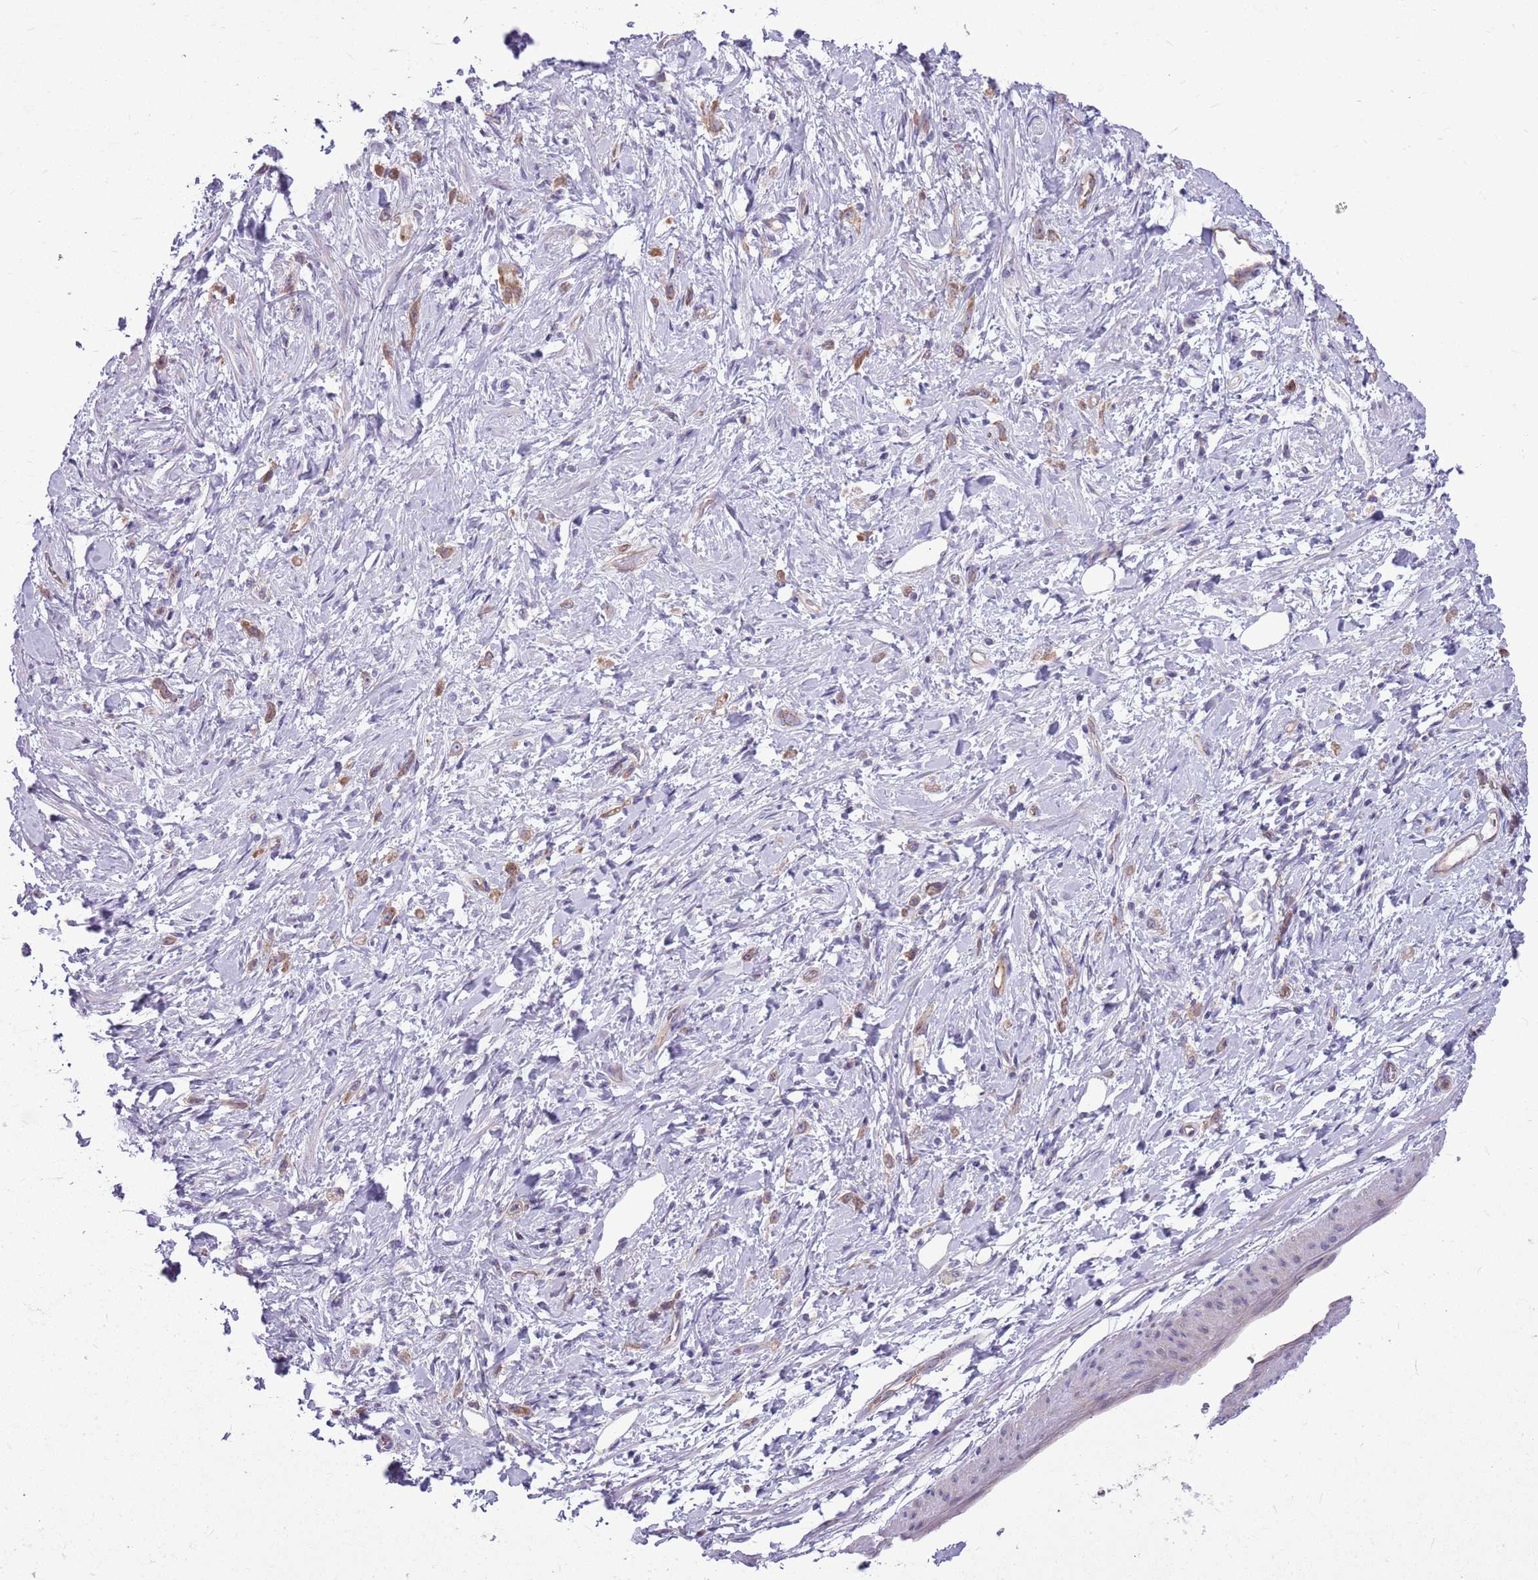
{"staining": {"intensity": "weak", "quantity": ">75%", "location": "cytoplasmic/membranous"}, "tissue": "stomach cancer", "cell_type": "Tumor cells", "image_type": "cancer", "snomed": [{"axis": "morphology", "description": "Adenocarcinoma, NOS"}, {"axis": "topography", "description": "Stomach"}], "caption": "Protein staining of stomach adenocarcinoma tissue demonstrates weak cytoplasmic/membranous expression in approximately >75% of tumor cells. (Stains: DAB in brown, nuclei in blue, Microscopy: brightfield microscopy at high magnification).", "gene": "PARP8", "patient": {"sex": "female", "age": 60}}